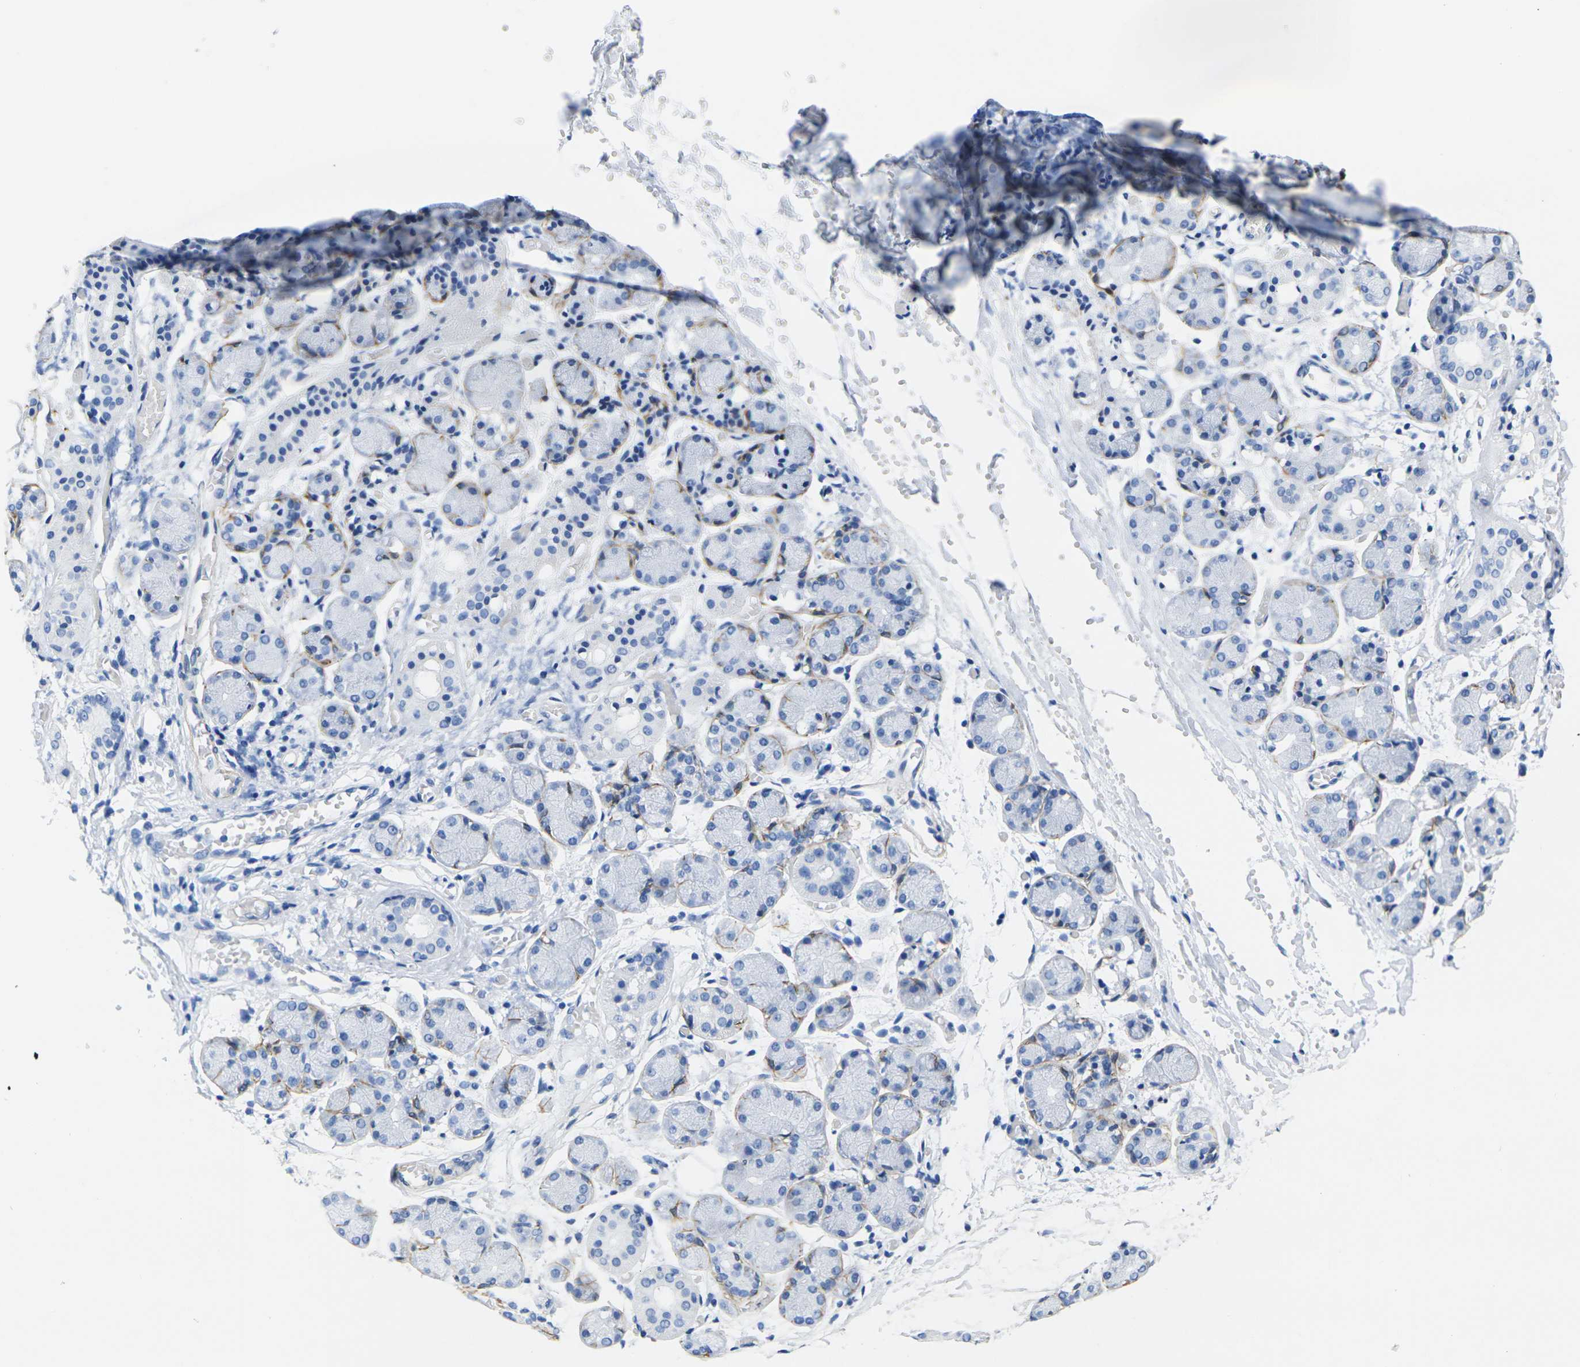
{"staining": {"intensity": "negative", "quantity": "none", "location": "none"}, "tissue": "salivary gland", "cell_type": "Glandular cells", "image_type": "normal", "snomed": [{"axis": "morphology", "description": "Normal tissue, NOS"}, {"axis": "topography", "description": "Salivary gland"}], "caption": "DAB immunohistochemical staining of benign human salivary gland displays no significant positivity in glandular cells.", "gene": "CNN1", "patient": {"sex": "female", "age": 24}}